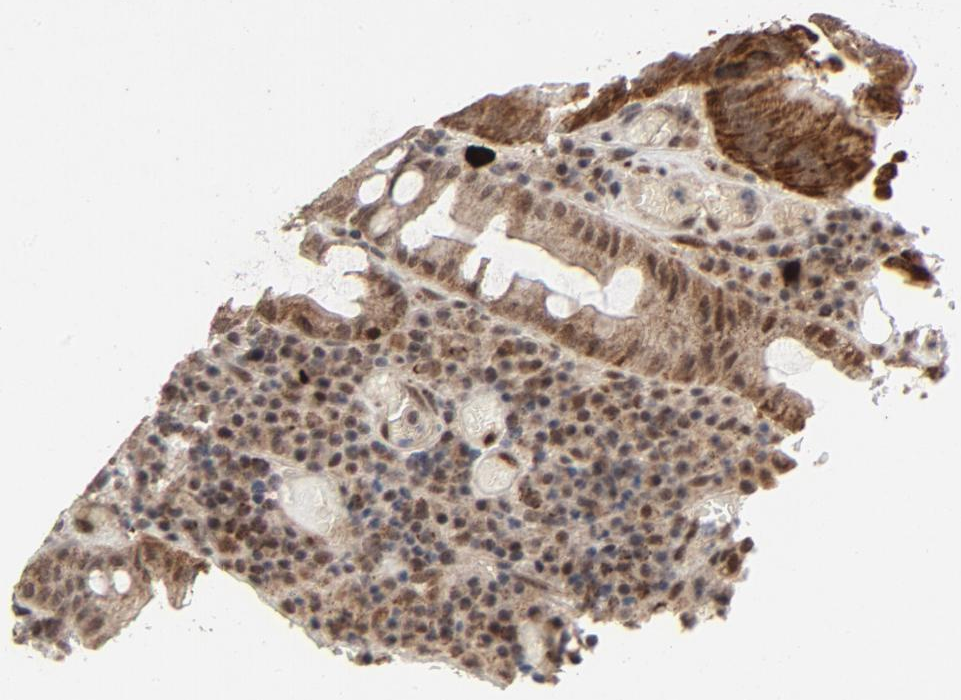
{"staining": {"intensity": "moderate", "quantity": ">75%", "location": "cytoplasmic/membranous,nuclear"}, "tissue": "colorectal cancer", "cell_type": "Tumor cells", "image_type": "cancer", "snomed": [{"axis": "morphology", "description": "Normal tissue, NOS"}, {"axis": "morphology", "description": "Adenocarcinoma, NOS"}, {"axis": "topography", "description": "Colon"}], "caption": "Colorectal adenocarcinoma was stained to show a protein in brown. There is medium levels of moderate cytoplasmic/membranous and nuclear positivity in about >75% of tumor cells.", "gene": "ZKSCAN8", "patient": {"sex": "female", "age": 78}}